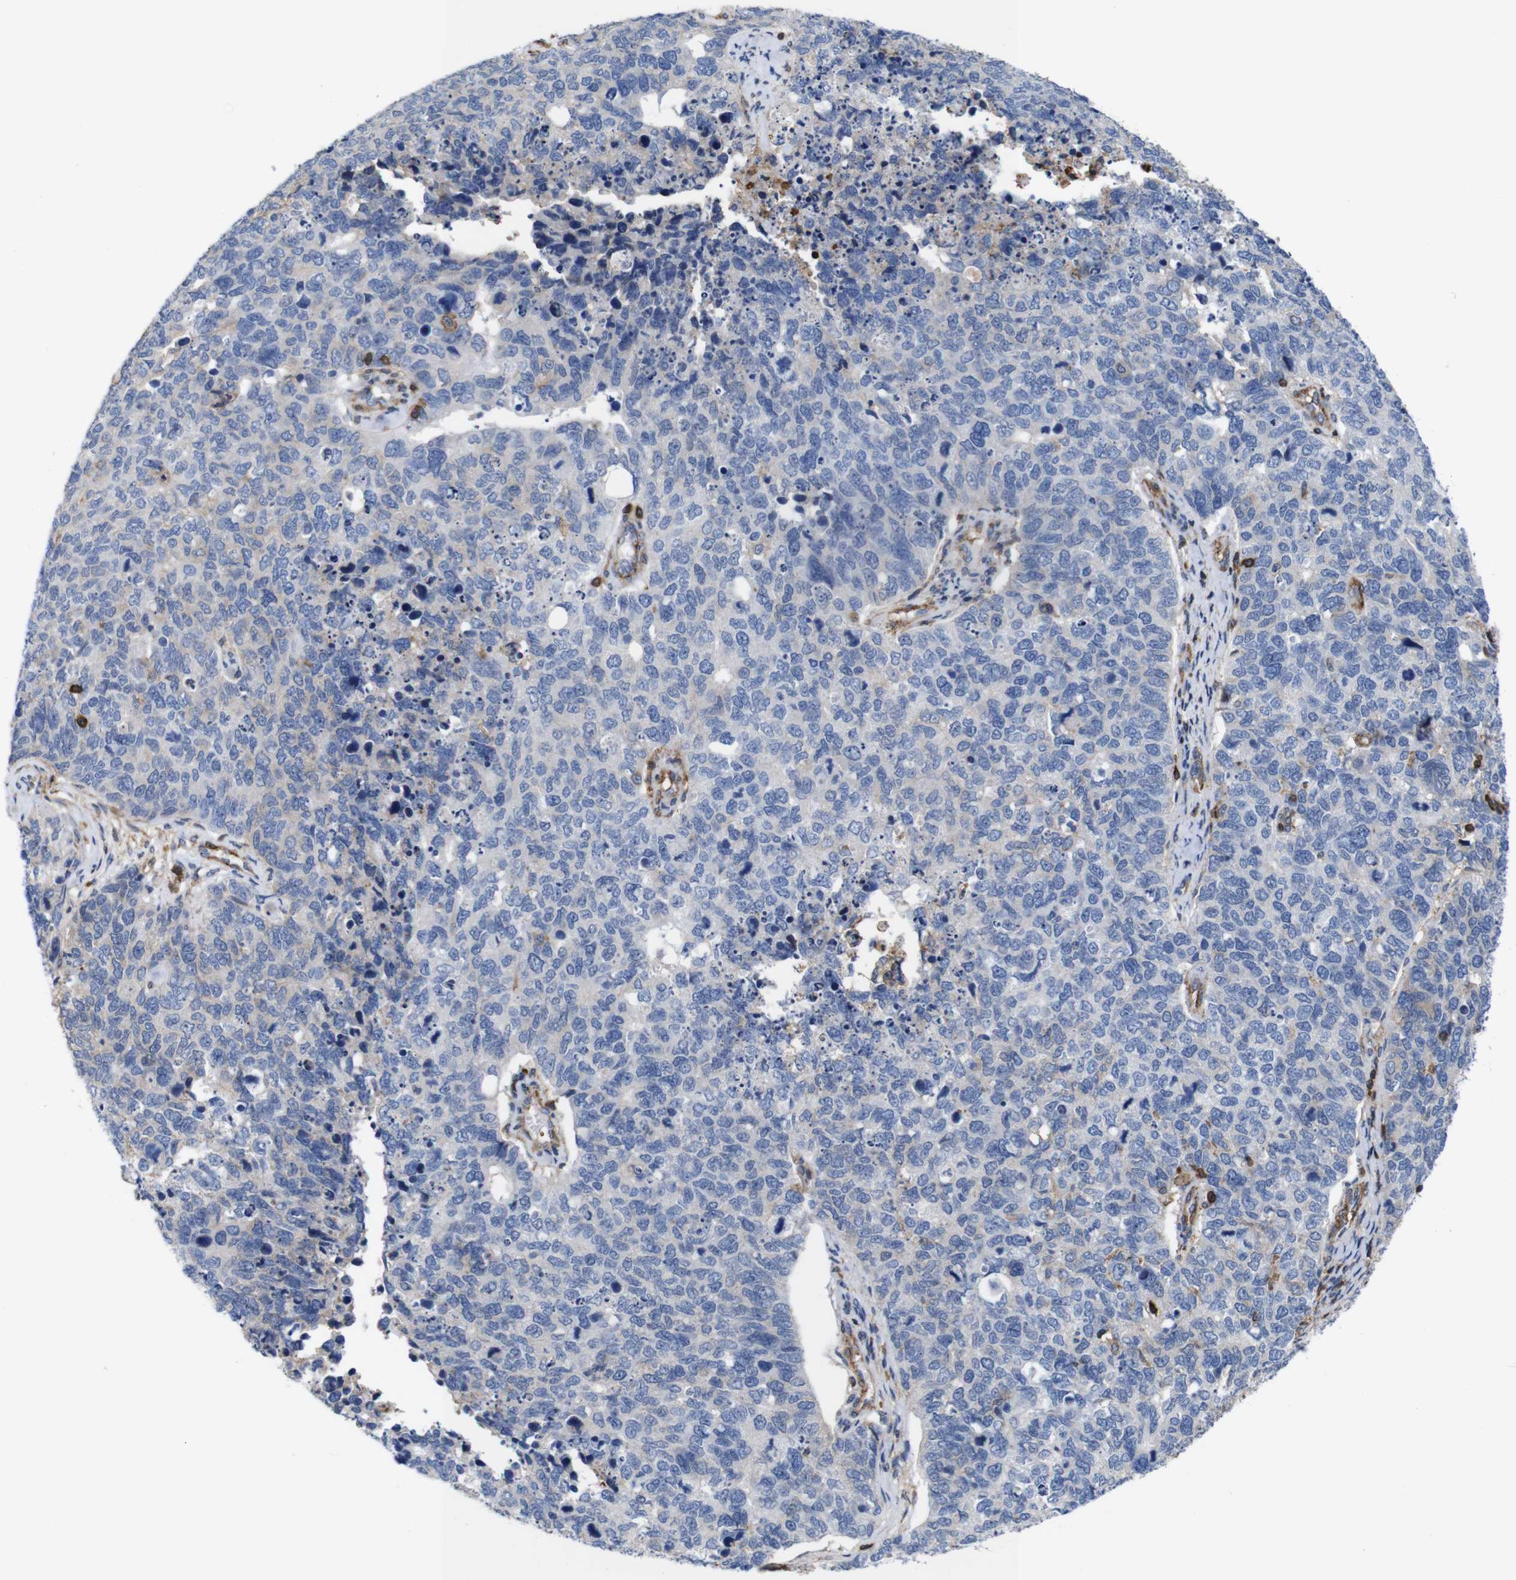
{"staining": {"intensity": "negative", "quantity": "none", "location": "none"}, "tissue": "cervical cancer", "cell_type": "Tumor cells", "image_type": "cancer", "snomed": [{"axis": "morphology", "description": "Squamous cell carcinoma, NOS"}, {"axis": "topography", "description": "Cervix"}], "caption": "Immunohistochemical staining of human squamous cell carcinoma (cervical) reveals no significant positivity in tumor cells.", "gene": "PI4KA", "patient": {"sex": "female", "age": 63}}